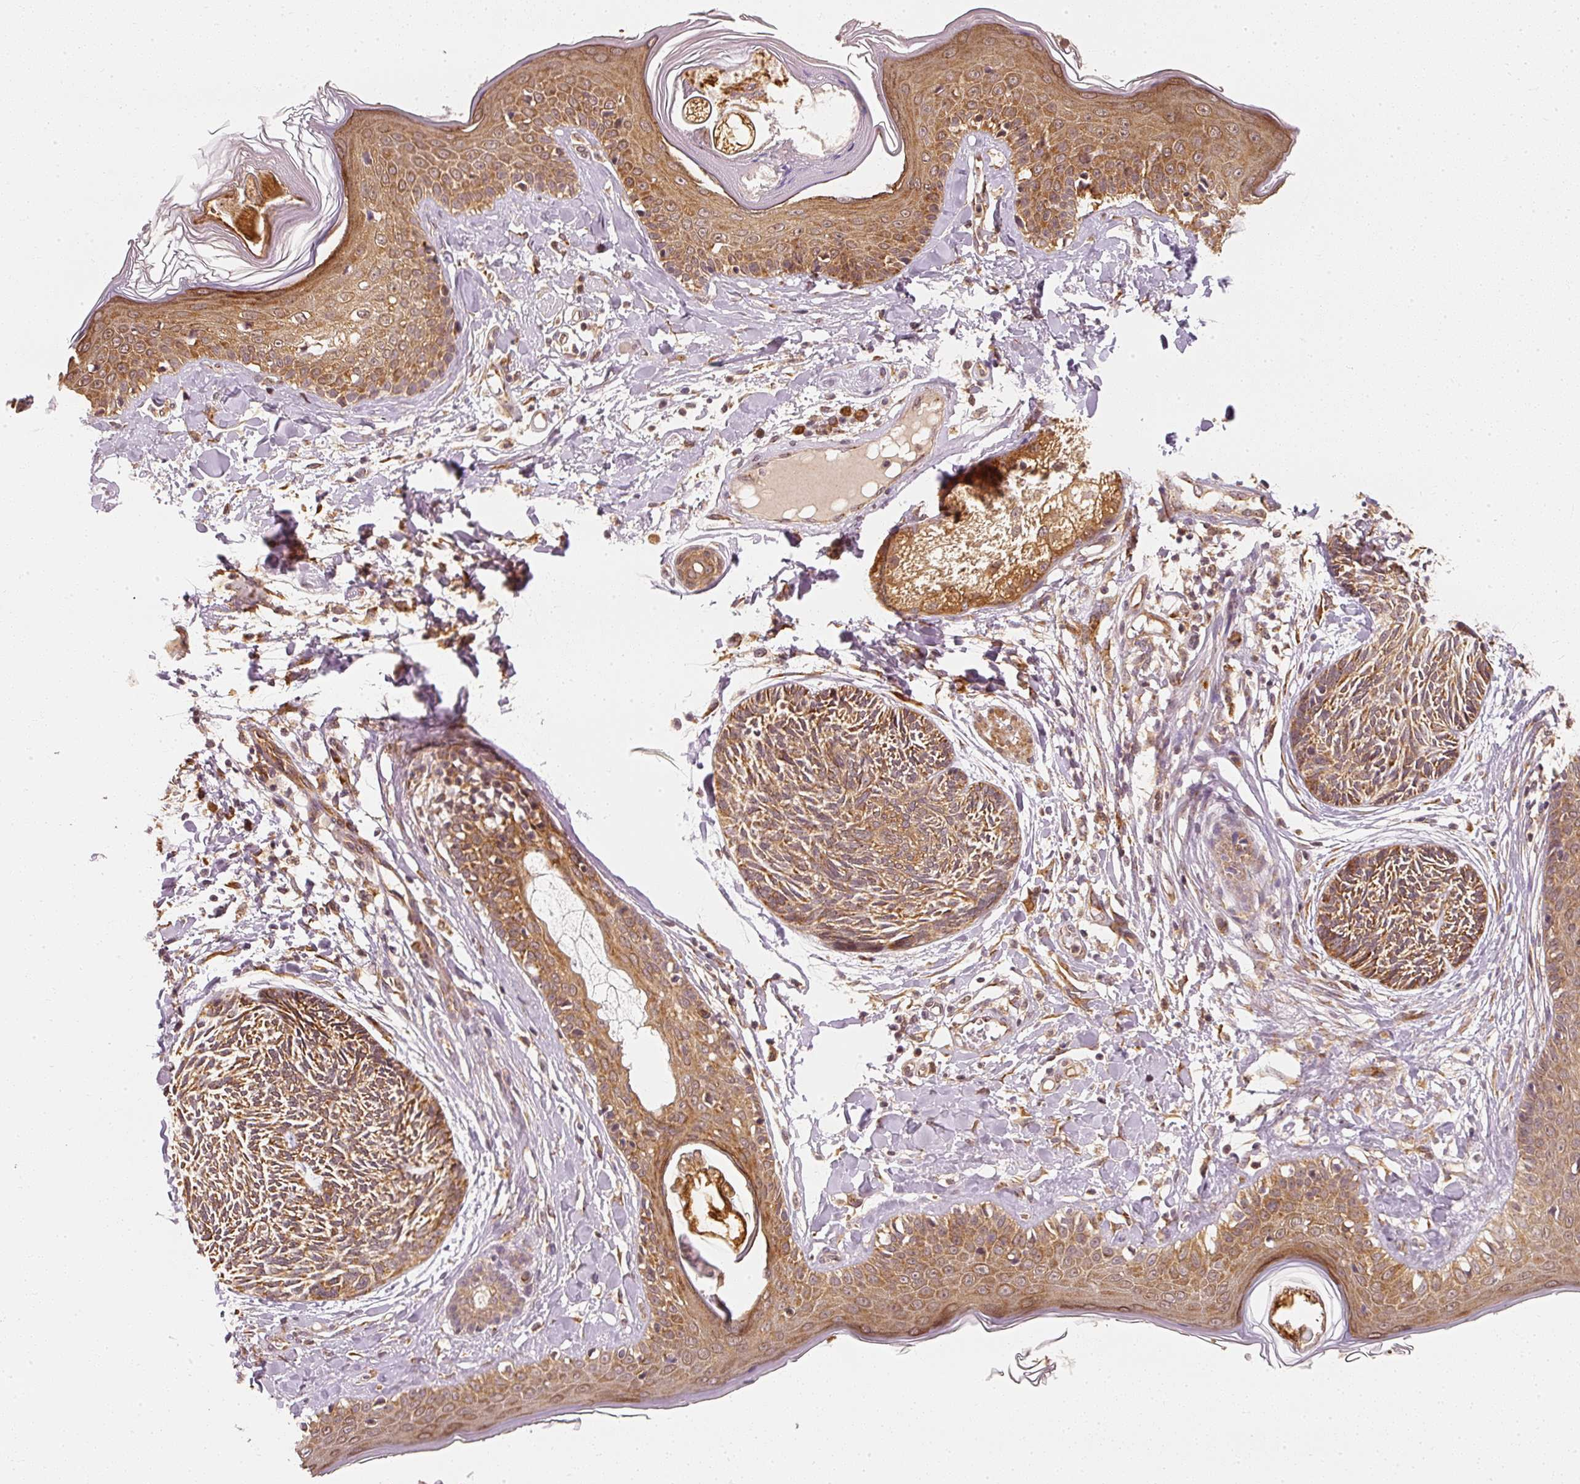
{"staining": {"intensity": "moderate", "quantity": ">75%", "location": "cytoplasmic/membranous"}, "tissue": "skin cancer", "cell_type": "Tumor cells", "image_type": "cancer", "snomed": [{"axis": "morphology", "description": "Basal cell carcinoma"}, {"axis": "topography", "description": "Skin"}], "caption": "Human skin basal cell carcinoma stained for a protein (brown) exhibits moderate cytoplasmic/membranous positive positivity in about >75% of tumor cells.", "gene": "EEF1A2", "patient": {"sex": "male", "age": 73}}